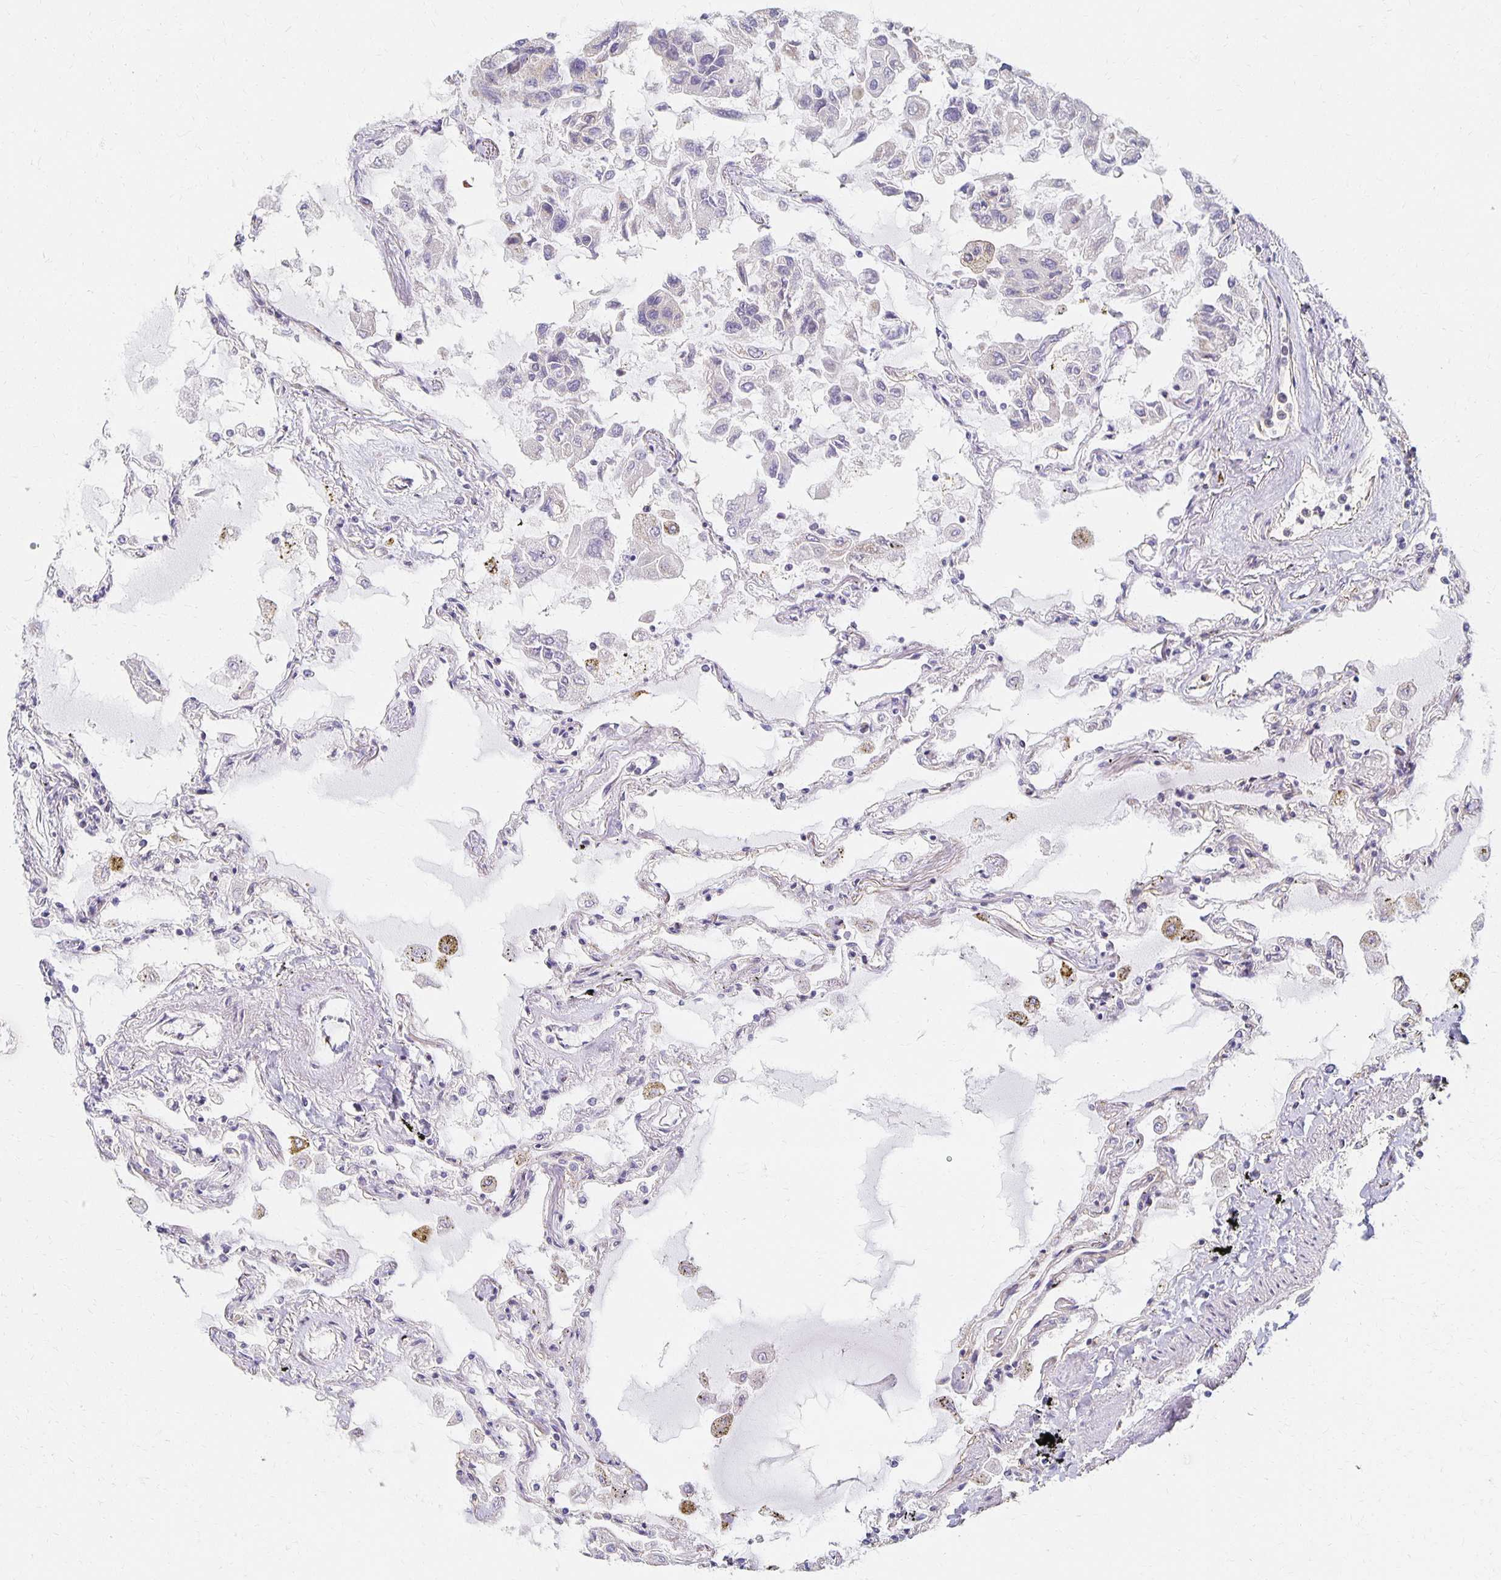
{"staining": {"intensity": "weak", "quantity": "<25%", "location": "cytoplasmic/membranous"}, "tissue": "lung", "cell_type": "Alveolar cells", "image_type": "normal", "snomed": [{"axis": "morphology", "description": "Normal tissue, NOS"}, {"axis": "morphology", "description": "Adenocarcinoma, NOS"}, {"axis": "topography", "description": "Cartilage tissue"}, {"axis": "topography", "description": "Lung"}], "caption": "Immunohistochemistry (IHC) of unremarkable lung demonstrates no positivity in alveolar cells.", "gene": "SORL1", "patient": {"sex": "female", "age": 67}}